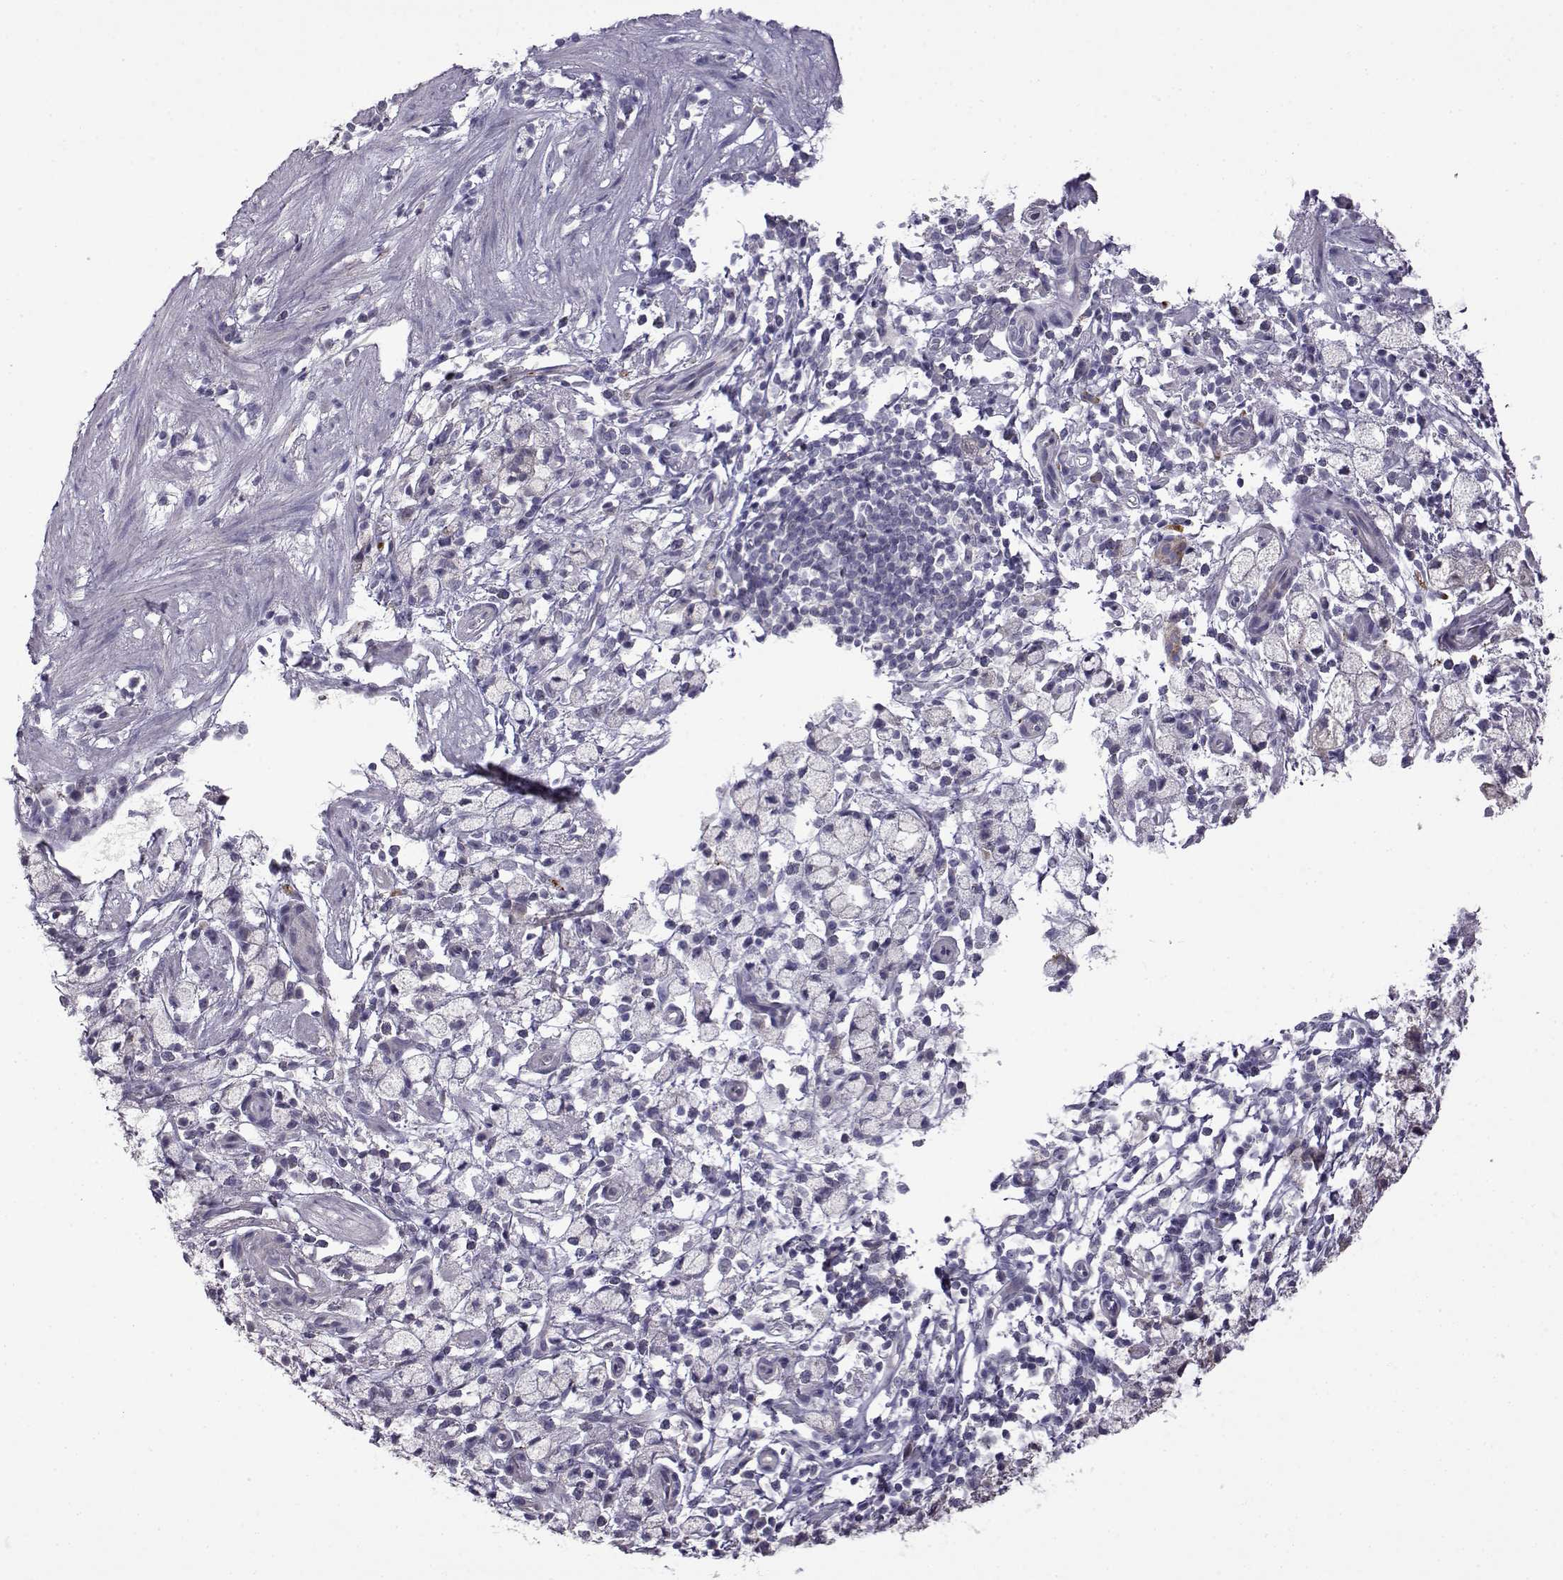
{"staining": {"intensity": "negative", "quantity": "none", "location": "none"}, "tissue": "stomach cancer", "cell_type": "Tumor cells", "image_type": "cancer", "snomed": [{"axis": "morphology", "description": "Adenocarcinoma, NOS"}, {"axis": "topography", "description": "Stomach"}], "caption": "Stomach cancer was stained to show a protein in brown. There is no significant positivity in tumor cells. The staining was performed using DAB to visualize the protein expression in brown, while the nuclei were stained in blue with hematoxylin (Magnification: 20x).", "gene": "VGF", "patient": {"sex": "male", "age": 58}}